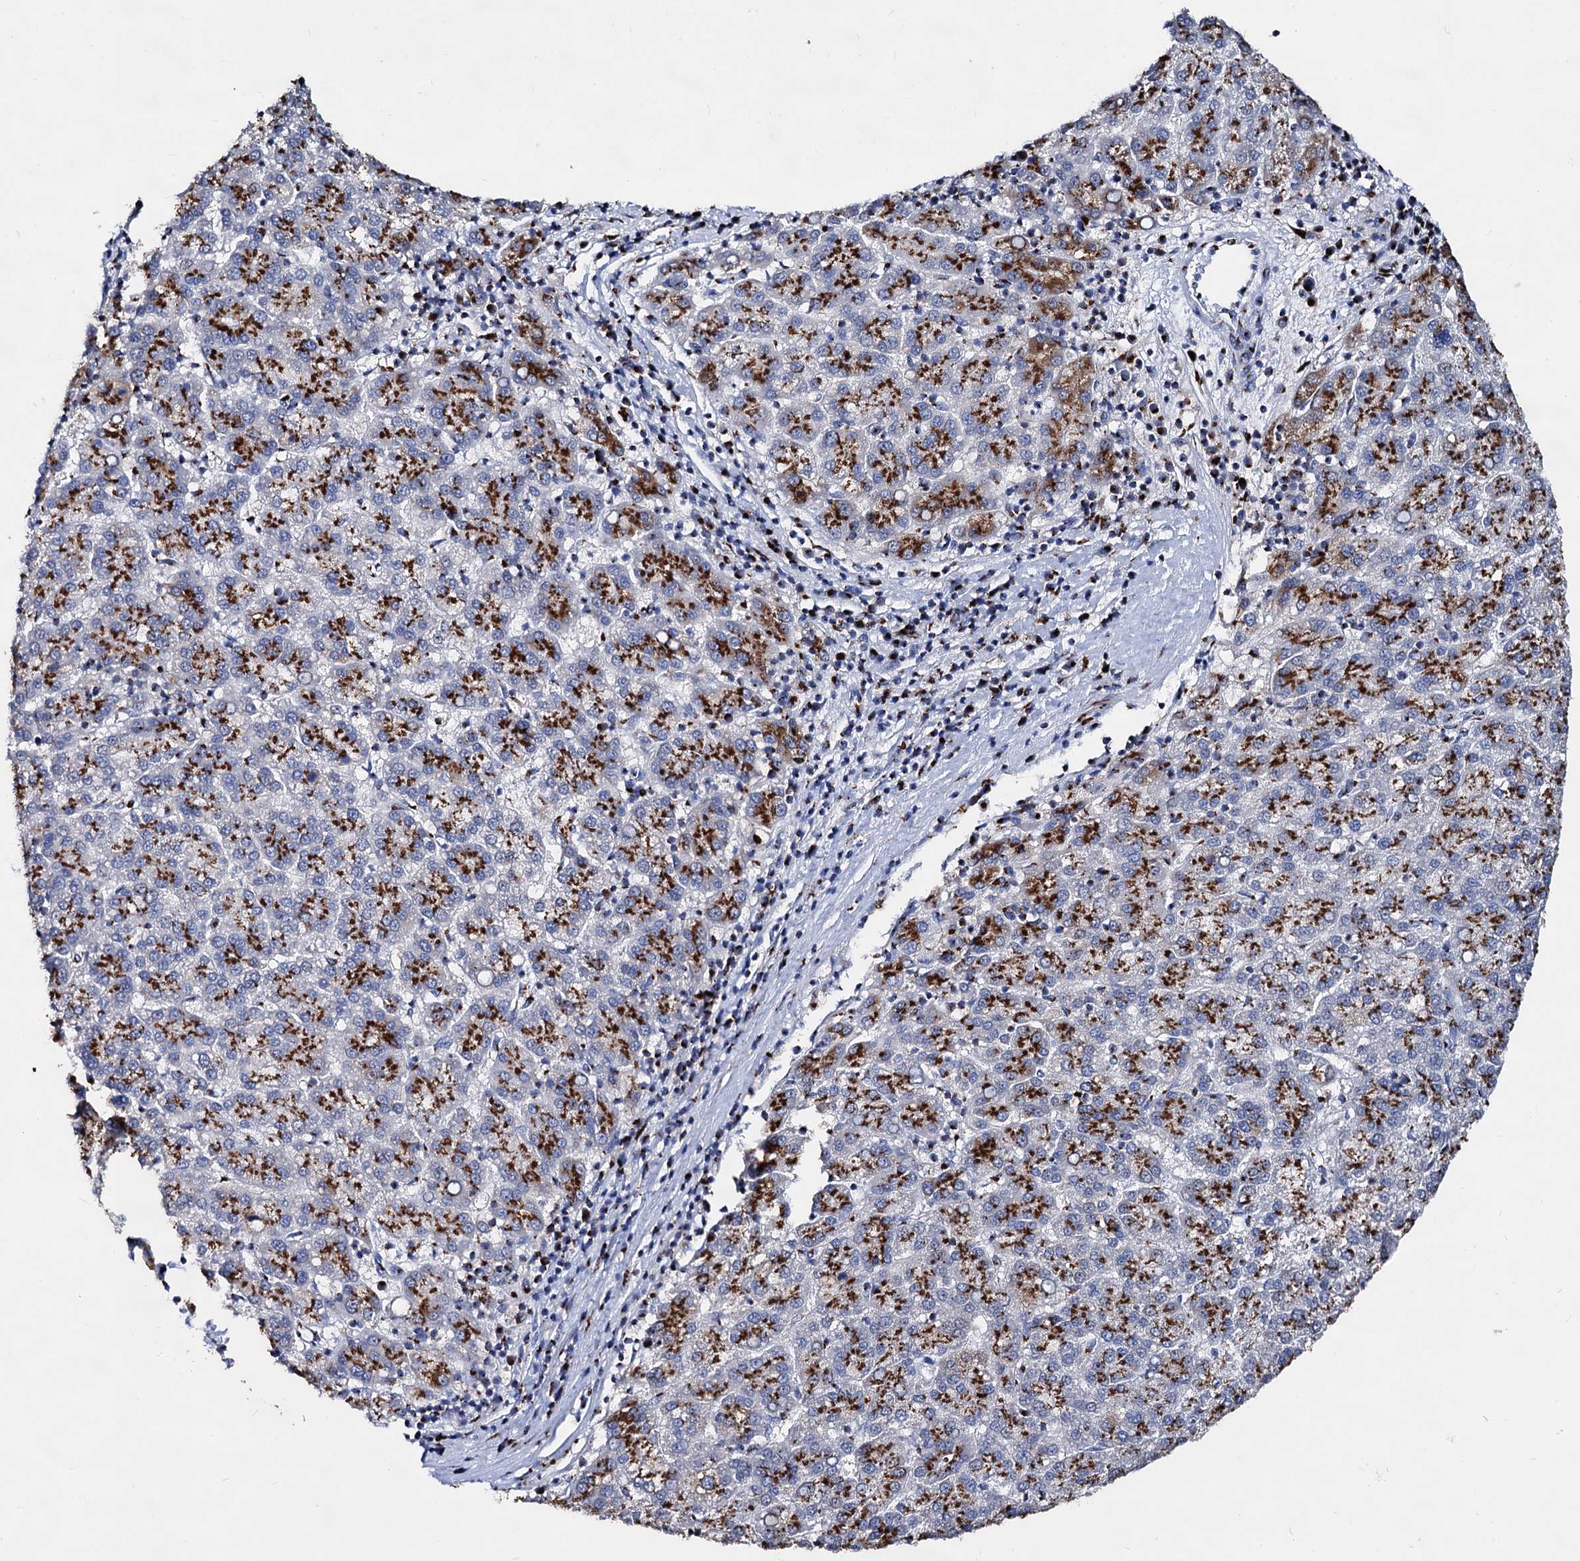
{"staining": {"intensity": "strong", "quantity": ">75%", "location": "cytoplasmic/membranous"}, "tissue": "liver cancer", "cell_type": "Tumor cells", "image_type": "cancer", "snomed": [{"axis": "morphology", "description": "Carcinoma, Hepatocellular, NOS"}, {"axis": "topography", "description": "Liver"}], "caption": "Liver hepatocellular carcinoma stained with immunohistochemistry (IHC) reveals strong cytoplasmic/membranous positivity in approximately >75% of tumor cells.", "gene": "TM9SF3", "patient": {"sex": "female", "age": 58}}